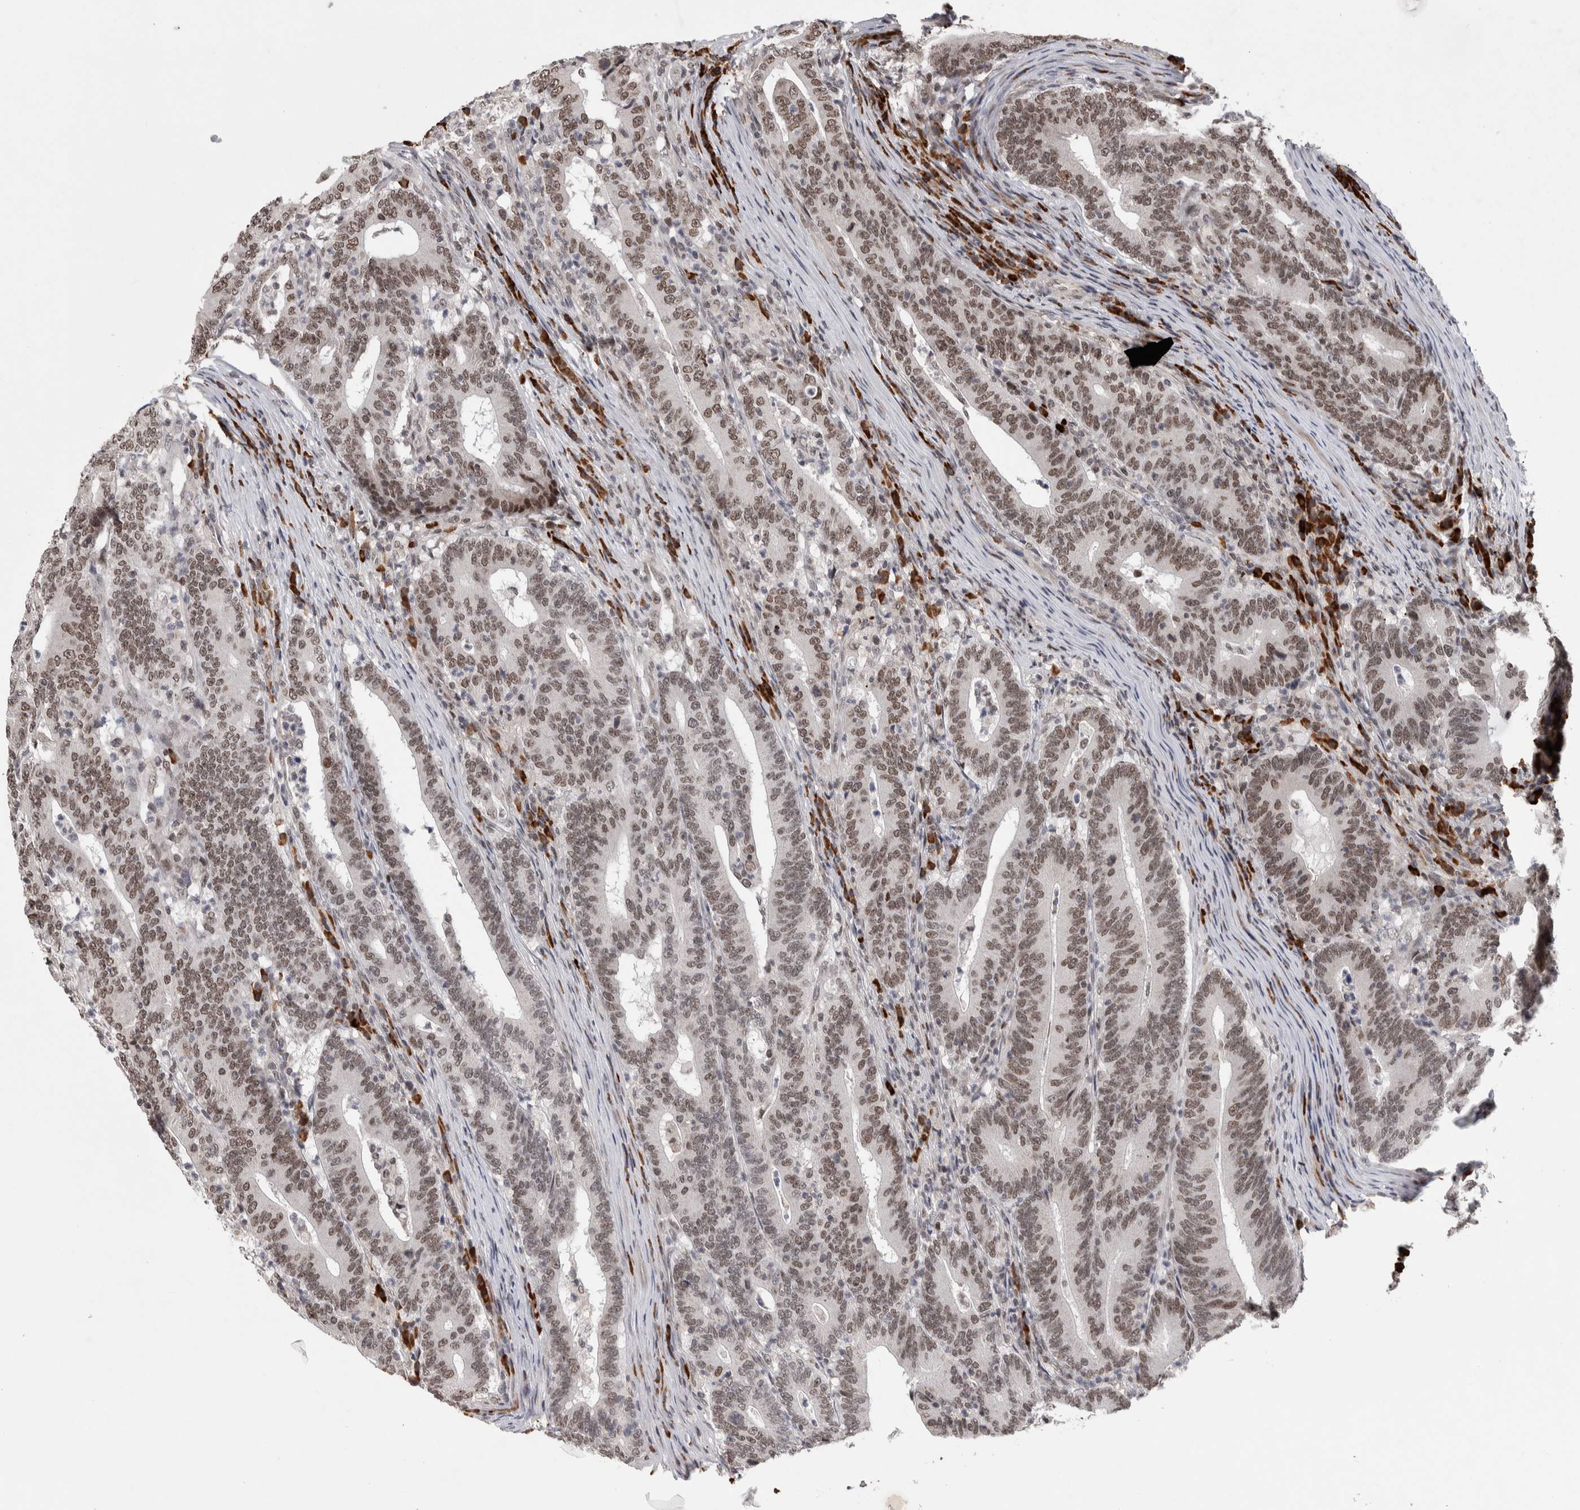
{"staining": {"intensity": "moderate", "quantity": ">75%", "location": "nuclear"}, "tissue": "colorectal cancer", "cell_type": "Tumor cells", "image_type": "cancer", "snomed": [{"axis": "morphology", "description": "Adenocarcinoma, NOS"}, {"axis": "topography", "description": "Colon"}], "caption": "The photomicrograph reveals a brown stain indicating the presence of a protein in the nuclear of tumor cells in colorectal adenocarcinoma.", "gene": "ZNF592", "patient": {"sex": "female", "age": 66}}